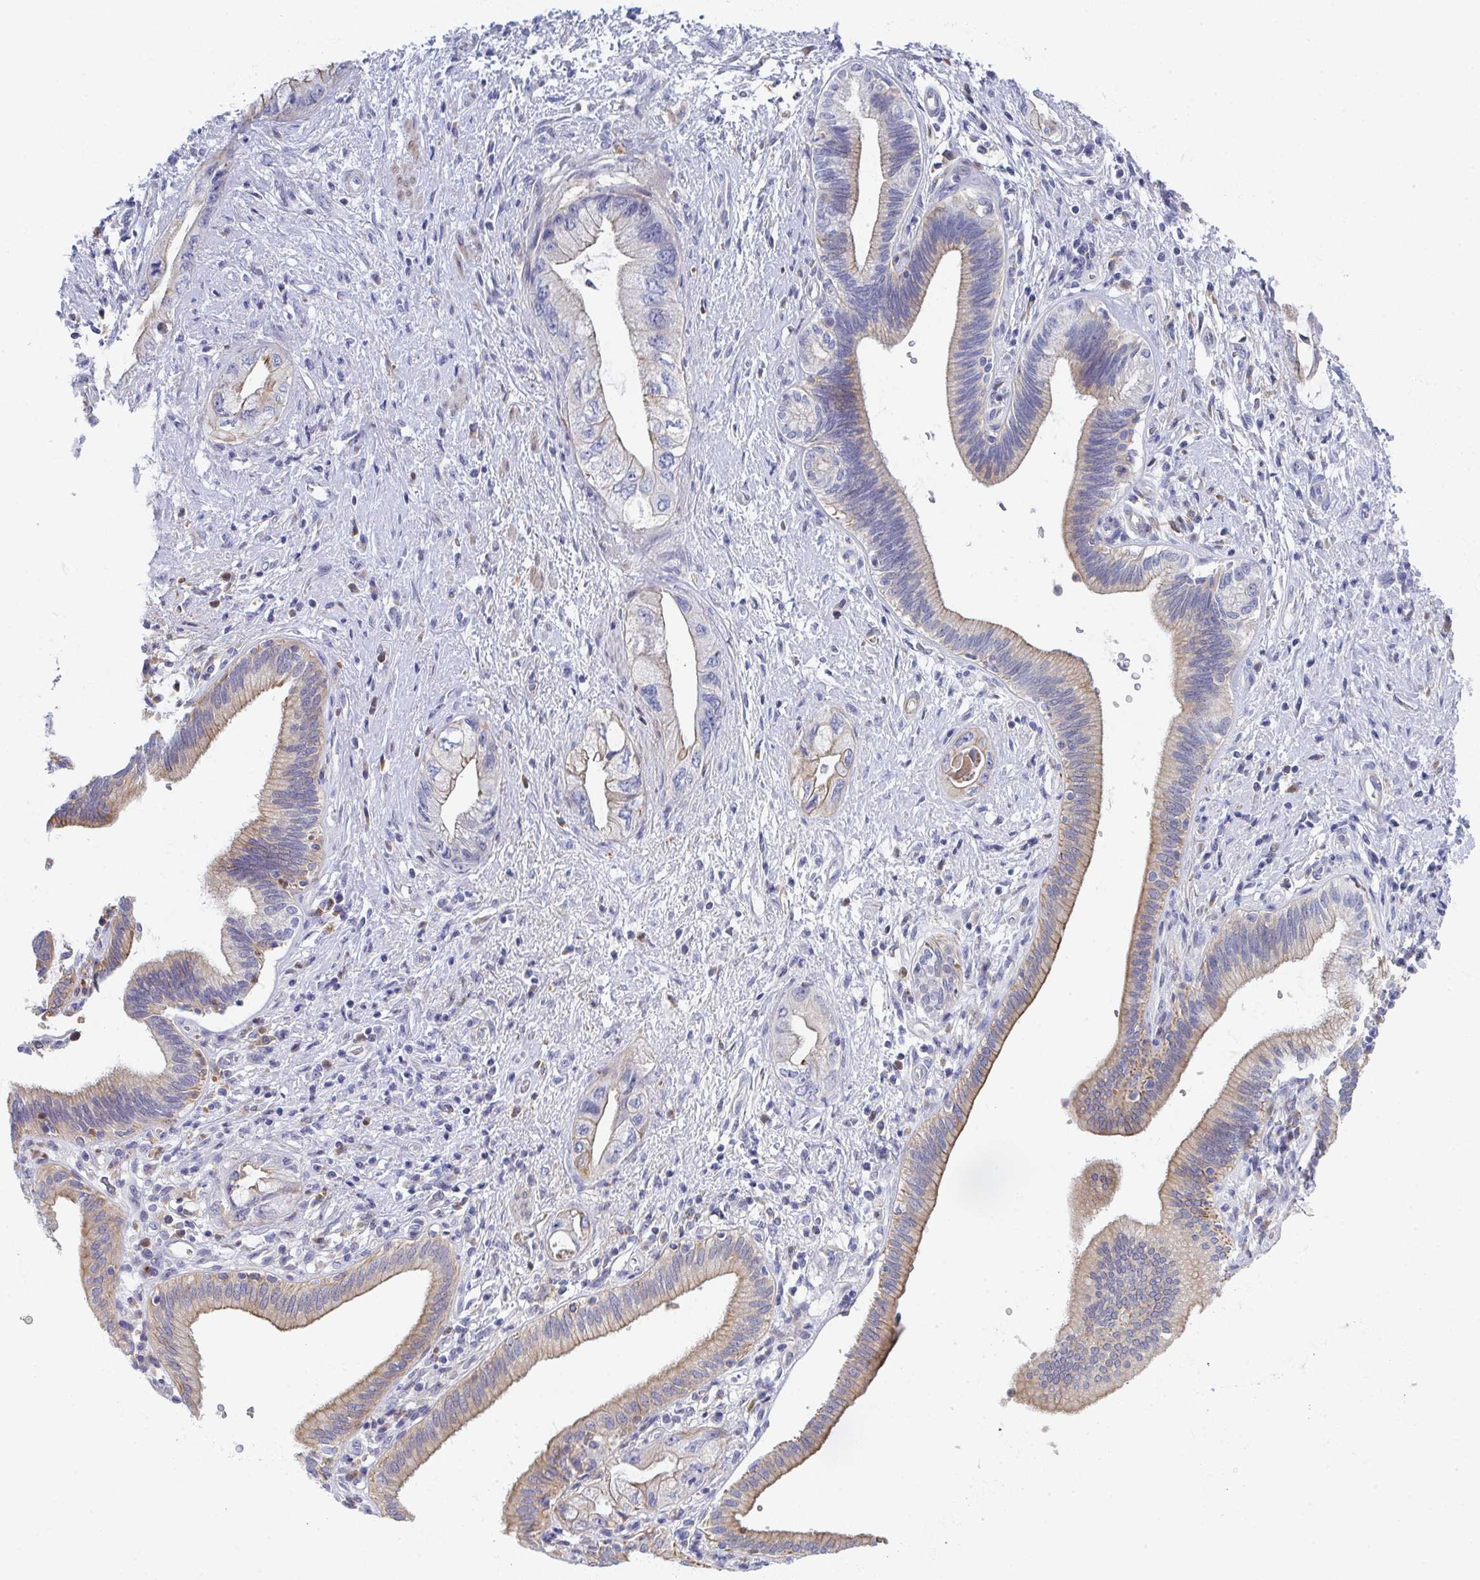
{"staining": {"intensity": "moderate", "quantity": "<25%", "location": "cytoplasmic/membranous"}, "tissue": "pancreatic cancer", "cell_type": "Tumor cells", "image_type": "cancer", "snomed": [{"axis": "morphology", "description": "Adenocarcinoma, NOS"}, {"axis": "topography", "description": "Pancreas"}], "caption": "Immunohistochemical staining of adenocarcinoma (pancreatic) displays low levels of moderate cytoplasmic/membranous protein staining in about <25% of tumor cells.", "gene": "KLHL33", "patient": {"sex": "female", "age": 73}}